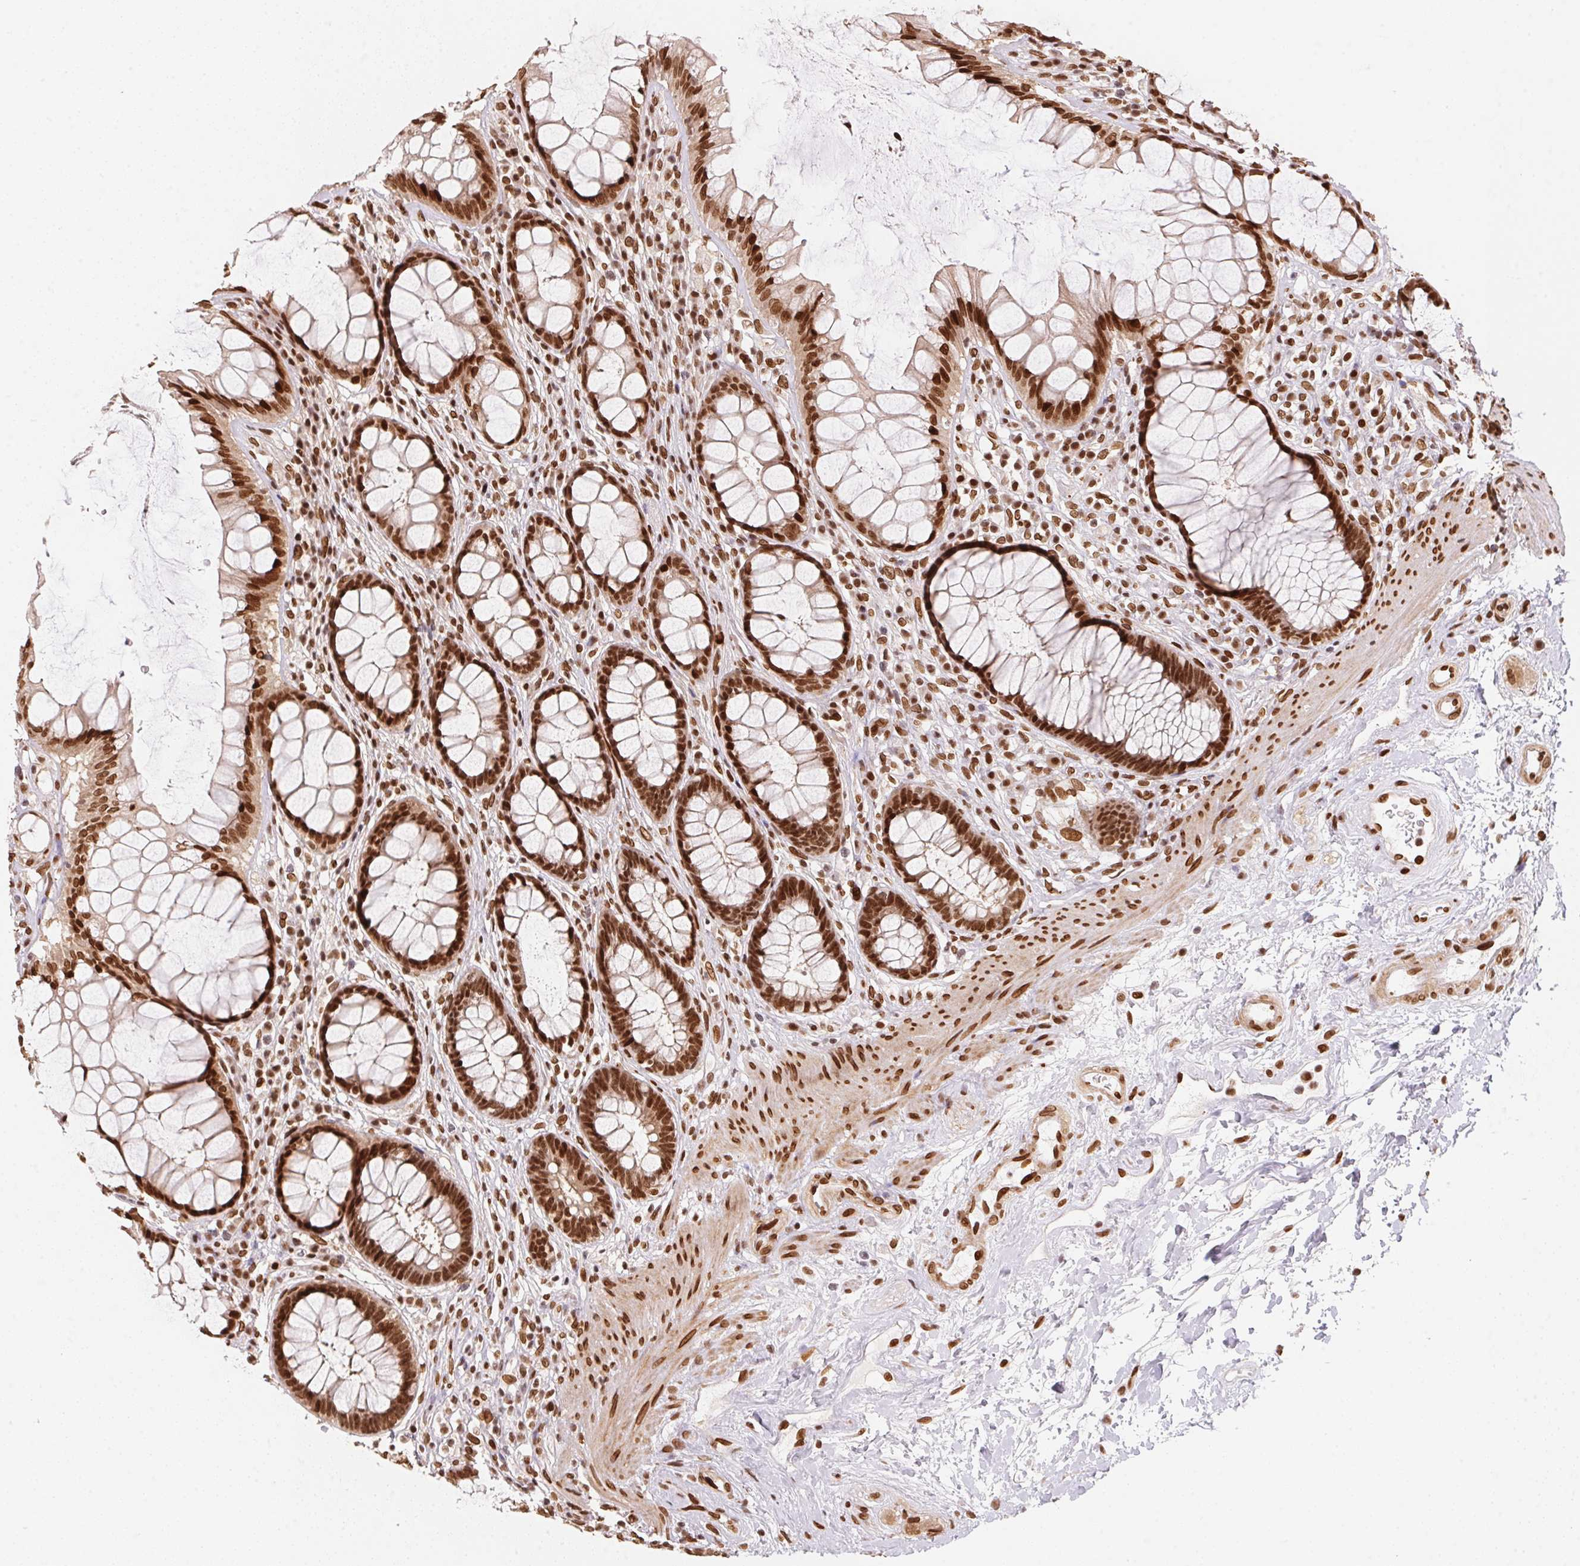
{"staining": {"intensity": "strong", "quantity": ">75%", "location": "nuclear"}, "tissue": "rectum", "cell_type": "Glandular cells", "image_type": "normal", "snomed": [{"axis": "morphology", "description": "Normal tissue, NOS"}, {"axis": "topography", "description": "Rectum"}], "caption": "The image exhibits staining of unremarkable rectum, revealing strong nuclear protein expression (brown color) within glandular cells. The staining was performed using DAB (3,3'-diaminobenzidine) to visualize the protein expression in brown, while the nuclei were stained in blue with hematoxylin (Magnification: 20x).", "gene": "SAP30BP", "patient": {"sex": "male", "age": 72}}